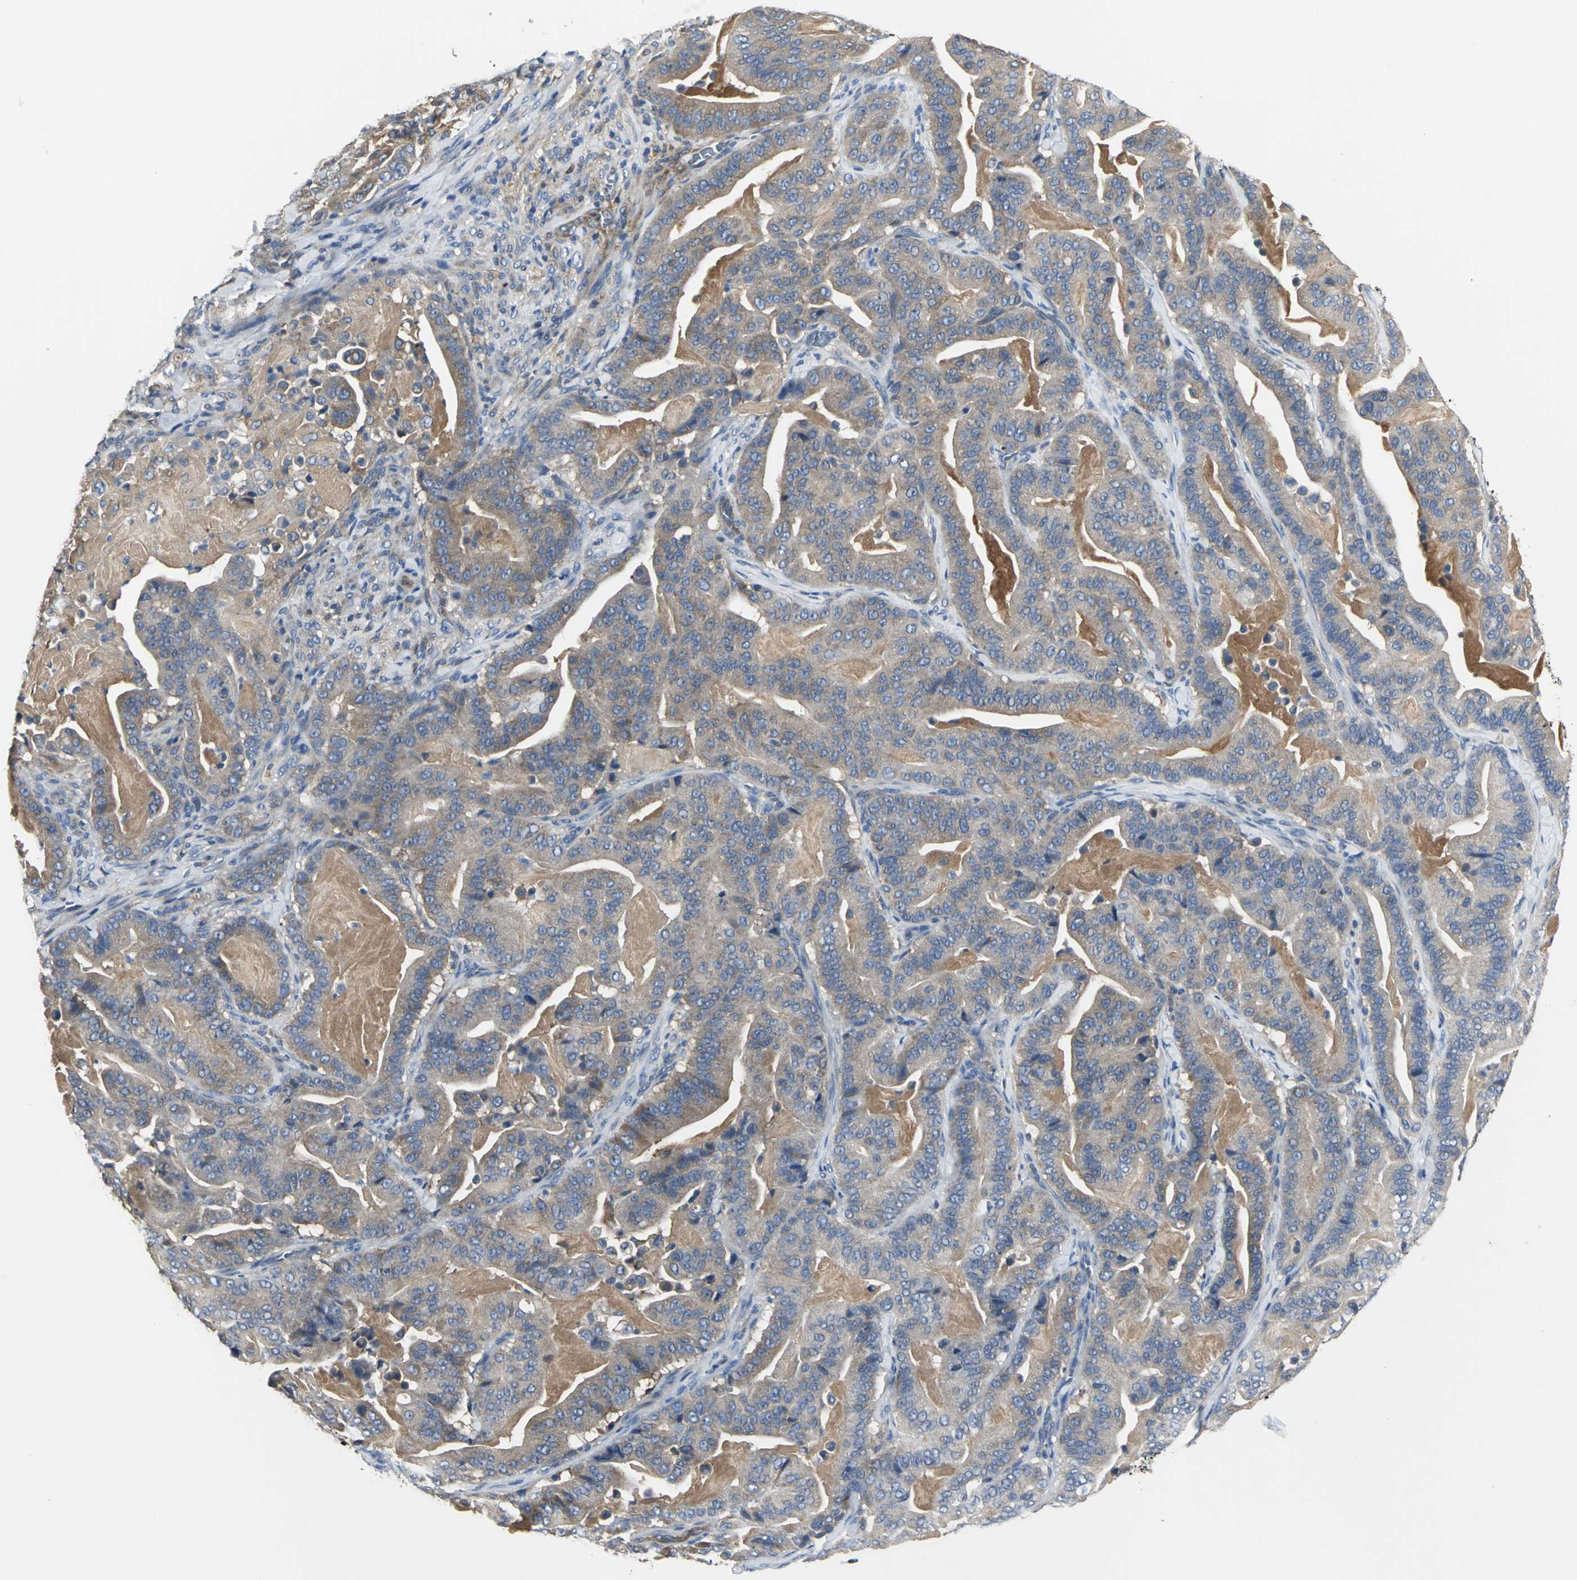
{"staining": {"intensity": "moderate", "quantity": ">75%", "location": "cytoplasmic/membranous"}, "tissue": "pancreatic cancer", "cell_type": "Tumor cells", "image_type": "cancer", "snomed": [{"axis": "morphology", "description": "Adenocarcinoma, NOS"}, {"axis": "topography", "description": "Pancreas"}], "caption": "IHC photomicrograph of adenocarcinoma (pancreatic) stained for a protein (brown), which shows medium levels of moderate cytoplasmic/membranous expression in approximately >75% of tumor cells.", "gene": "CHRNB1", "patient": {"sex": "male", "age": 63}}